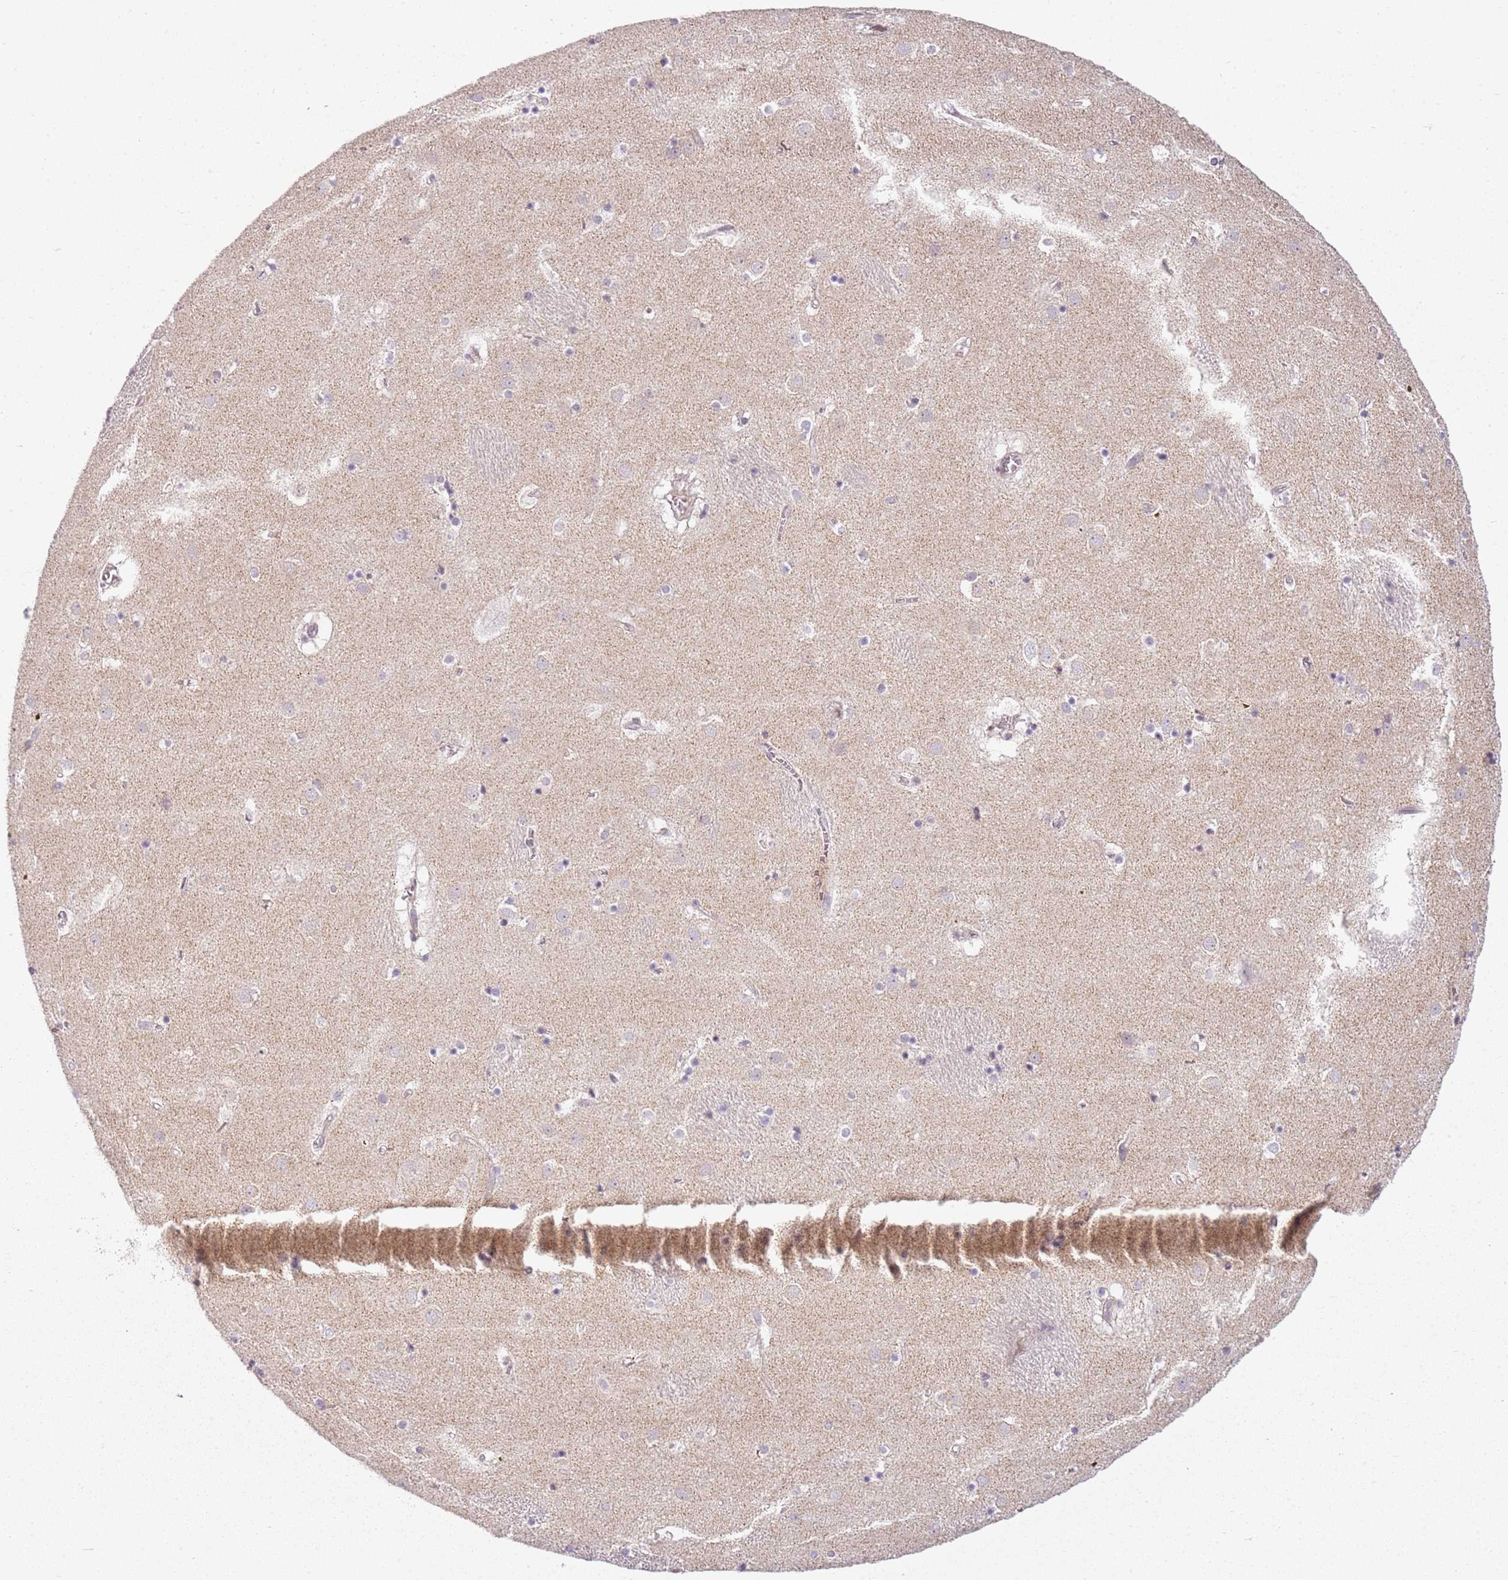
{"staining": {"intensity": "negative", "quantity": "none", "location": "none"}, "tissue": "caudate", "cell_type": "Glial cells", "image_type": "normal", "snomed": [{"axis": "morphology", "description": "Normal tissue, NOS"}, {"axis": "topography", "description": "Lateral ventricle wall"}], "caption": "High power microscopy image of an immunohistochemistry (IHC) micrograph of normal caudate, revealing no significant positivity in glial cells.", "gene": "DEFB116", "patient": {"sex": "male", "age": 70}}